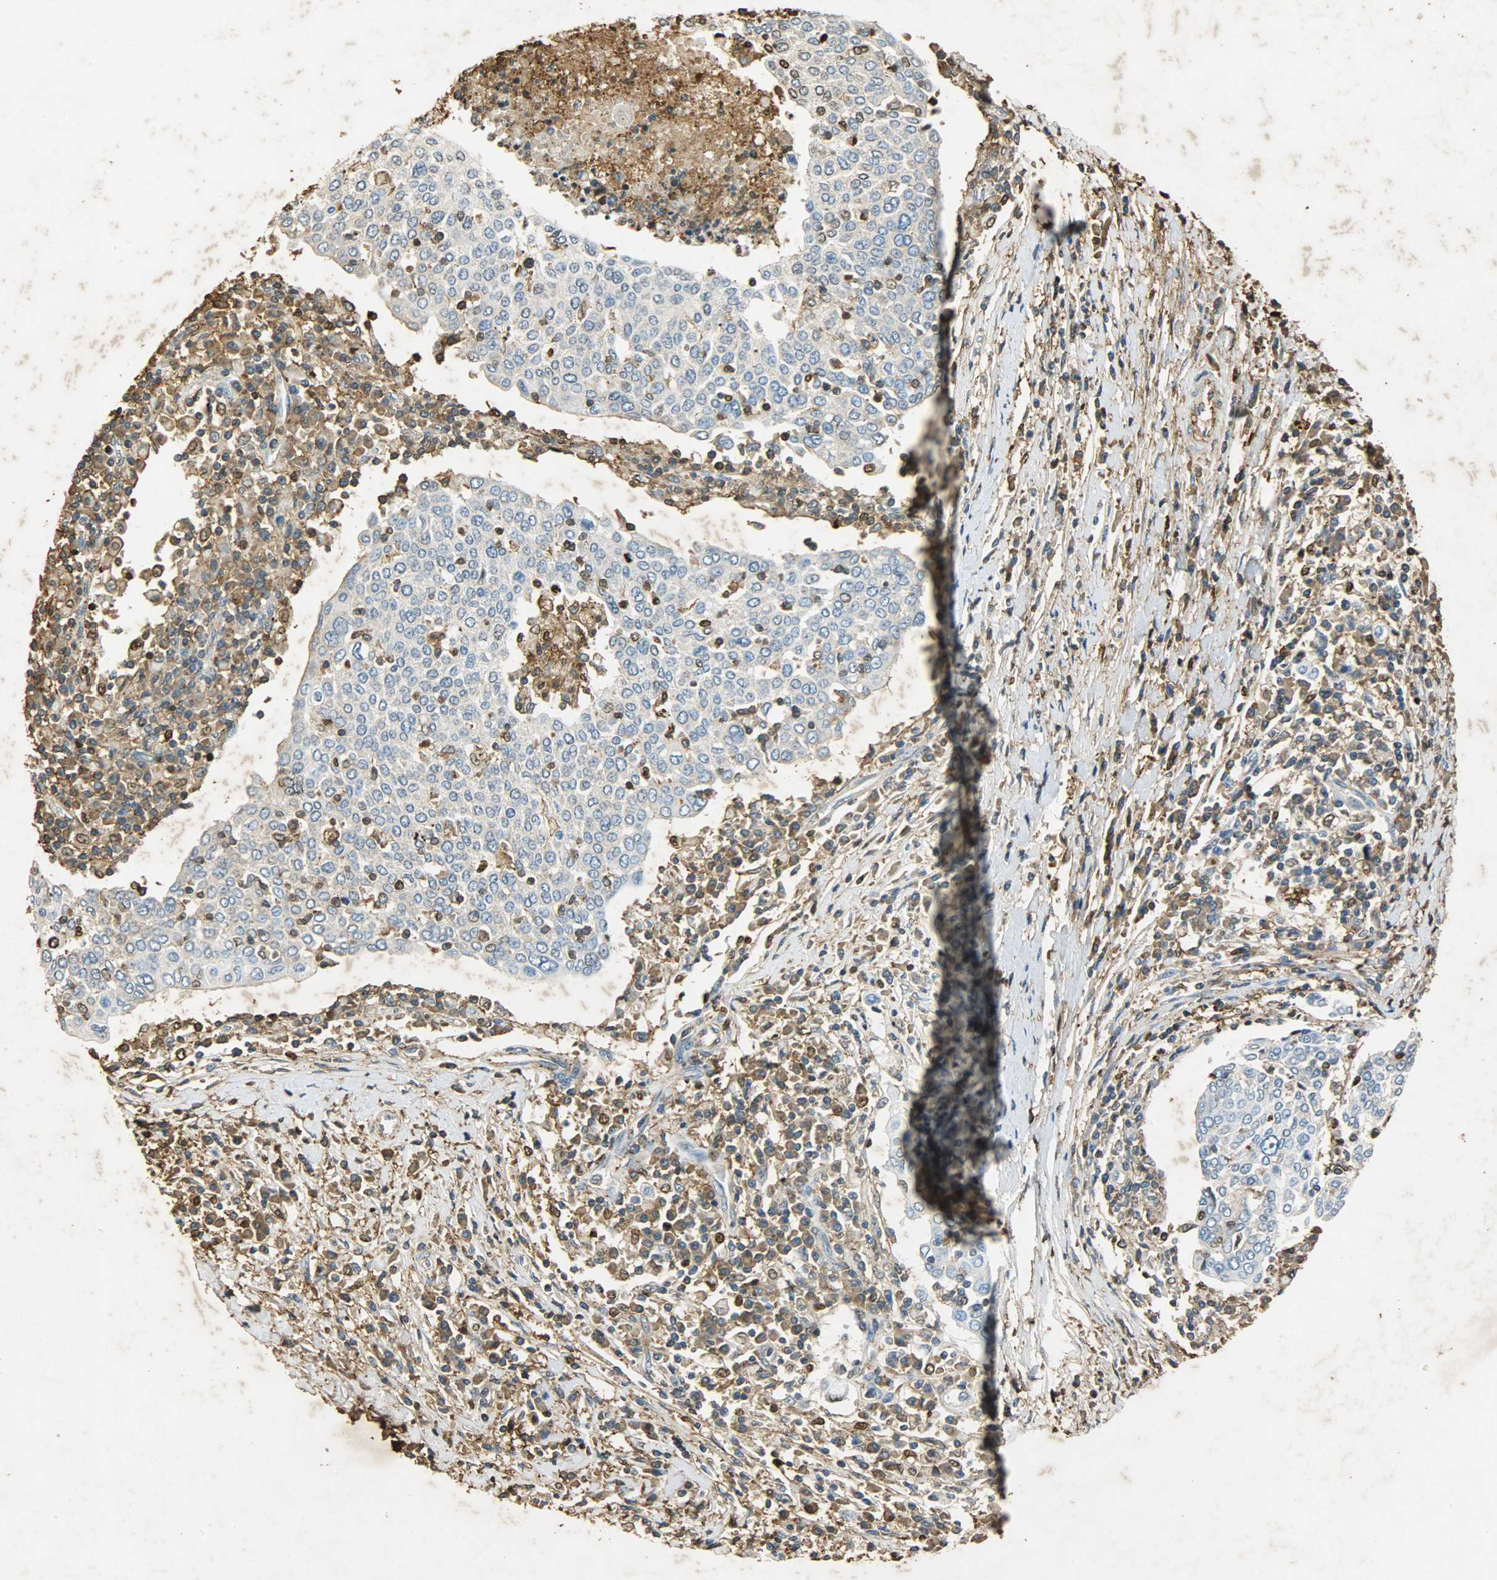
{"staining": {"intensity": "moderate", "quantity": "<25%", "location": "nuclear"}, "tissue": "cervical cancer", "cell_type": "Tumor cells", "image_type": "cancer", "snomed": [{"axis": "morphology", "description": "Squamous cell carcinoma, NOS"}, {"axis": "topography", "description": "Cervix"}], "caption": "About <25% of tumor cells in human cervical cancer (squamous cell carcinoma) reveal moderate nuclear protein staining as visualized by brown immunohistochemical staining.", "gene": "ANXA6", "patient": {"sex": "female", "age": 40}}